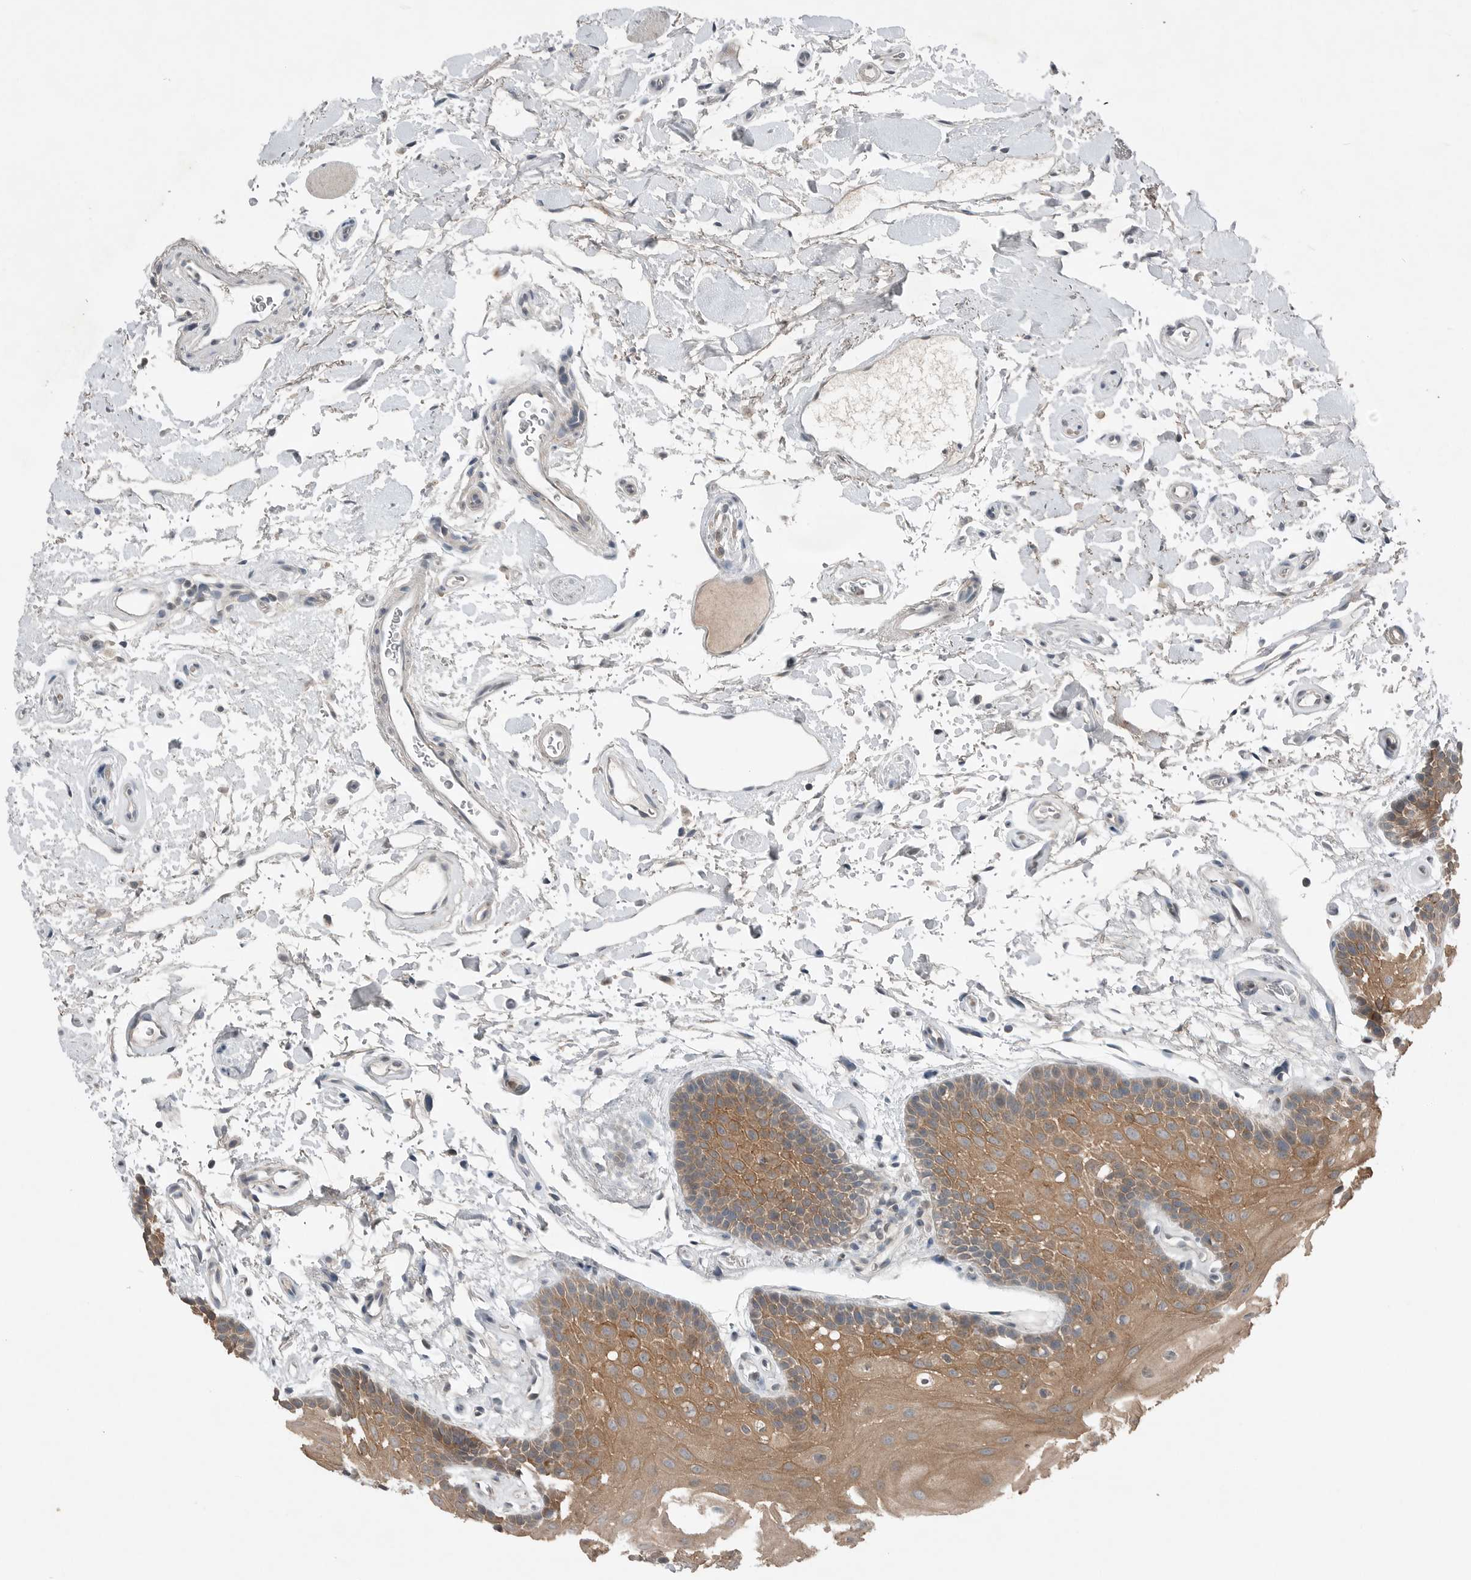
{"staining": {"intensity": "moderate", "quantity": ">75%", "location": "cytoplasmic/membranous"}, "tissue": "oral mucosa", "cell_type": "Squamous epithelial cells", "image_type": "normal", "snomed": [{"axis": "morphology", "description": "Normal tissue, NOS"}, {"axis": "topography", "description": "Oral tissue"}], "caption": "Brown immunohistochemical staining in normal oral mucosa displays moderate cytoplasmic/membranous staining in approximately >75% of squamous epithelial cells. The staining is performed using DAB (3,3'-diaminobenzidine) brown chromogen to label protein expression. The nuclei are counter-stained blue using hematoxylin.", "gene": "MFAP3L", "patient": {"sex": "male", "age": 62}}